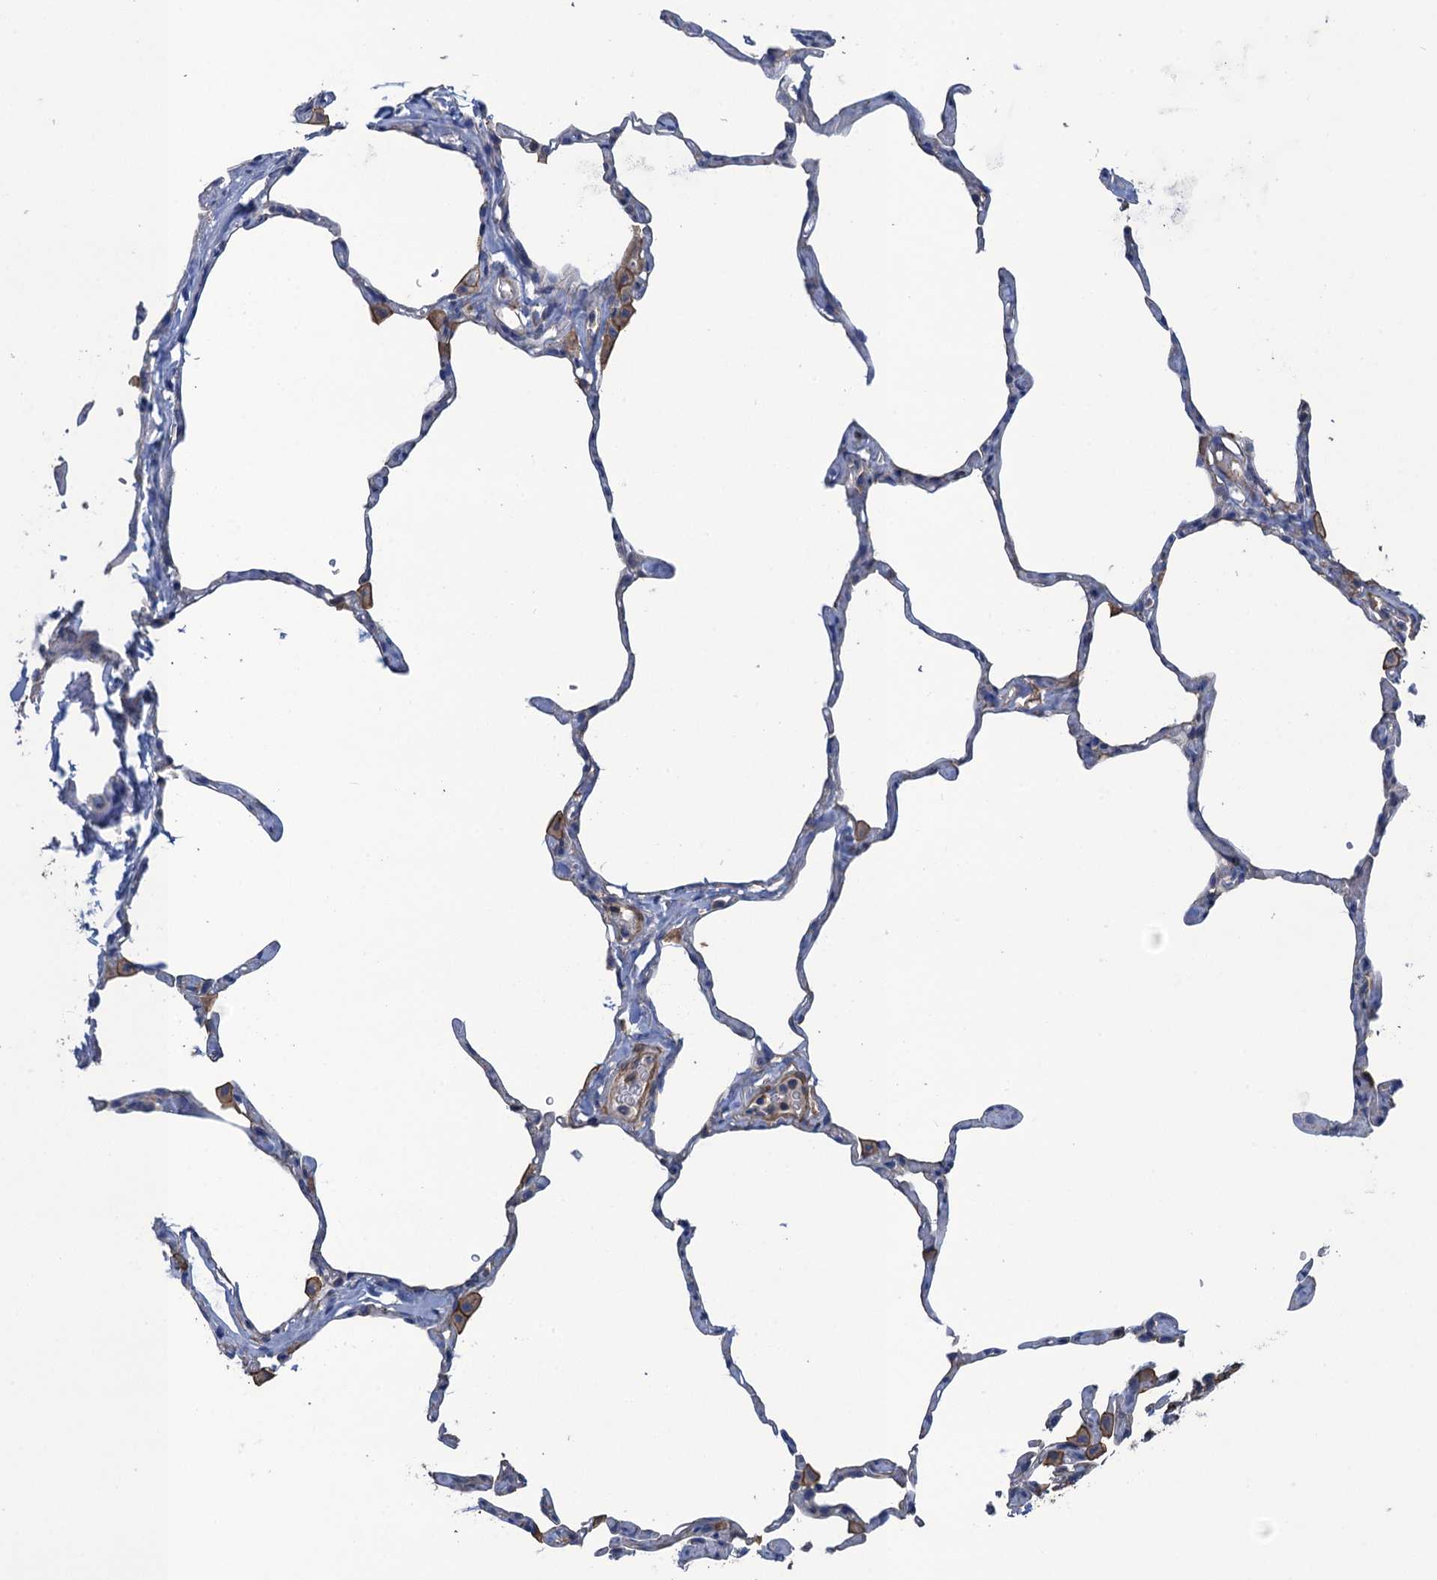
{"staining": {"intensity": "negative", "quantity": "none", "location": "none"}, "tissue": "lung", "cell_type": "Alveolar cells", "image_type": "normal", "snomed": [{"axis": "morphology", "description": "Normal tissue, NOS"}, {"axis": "topography", "description": "Lung"}], "caption": "IHC micrograph of normal lung stained for a protein (brown), which displays no staining in alveolar cells.", "gene": "ENSG00000260643", "patient": {"sex": "male", "age": 65}}